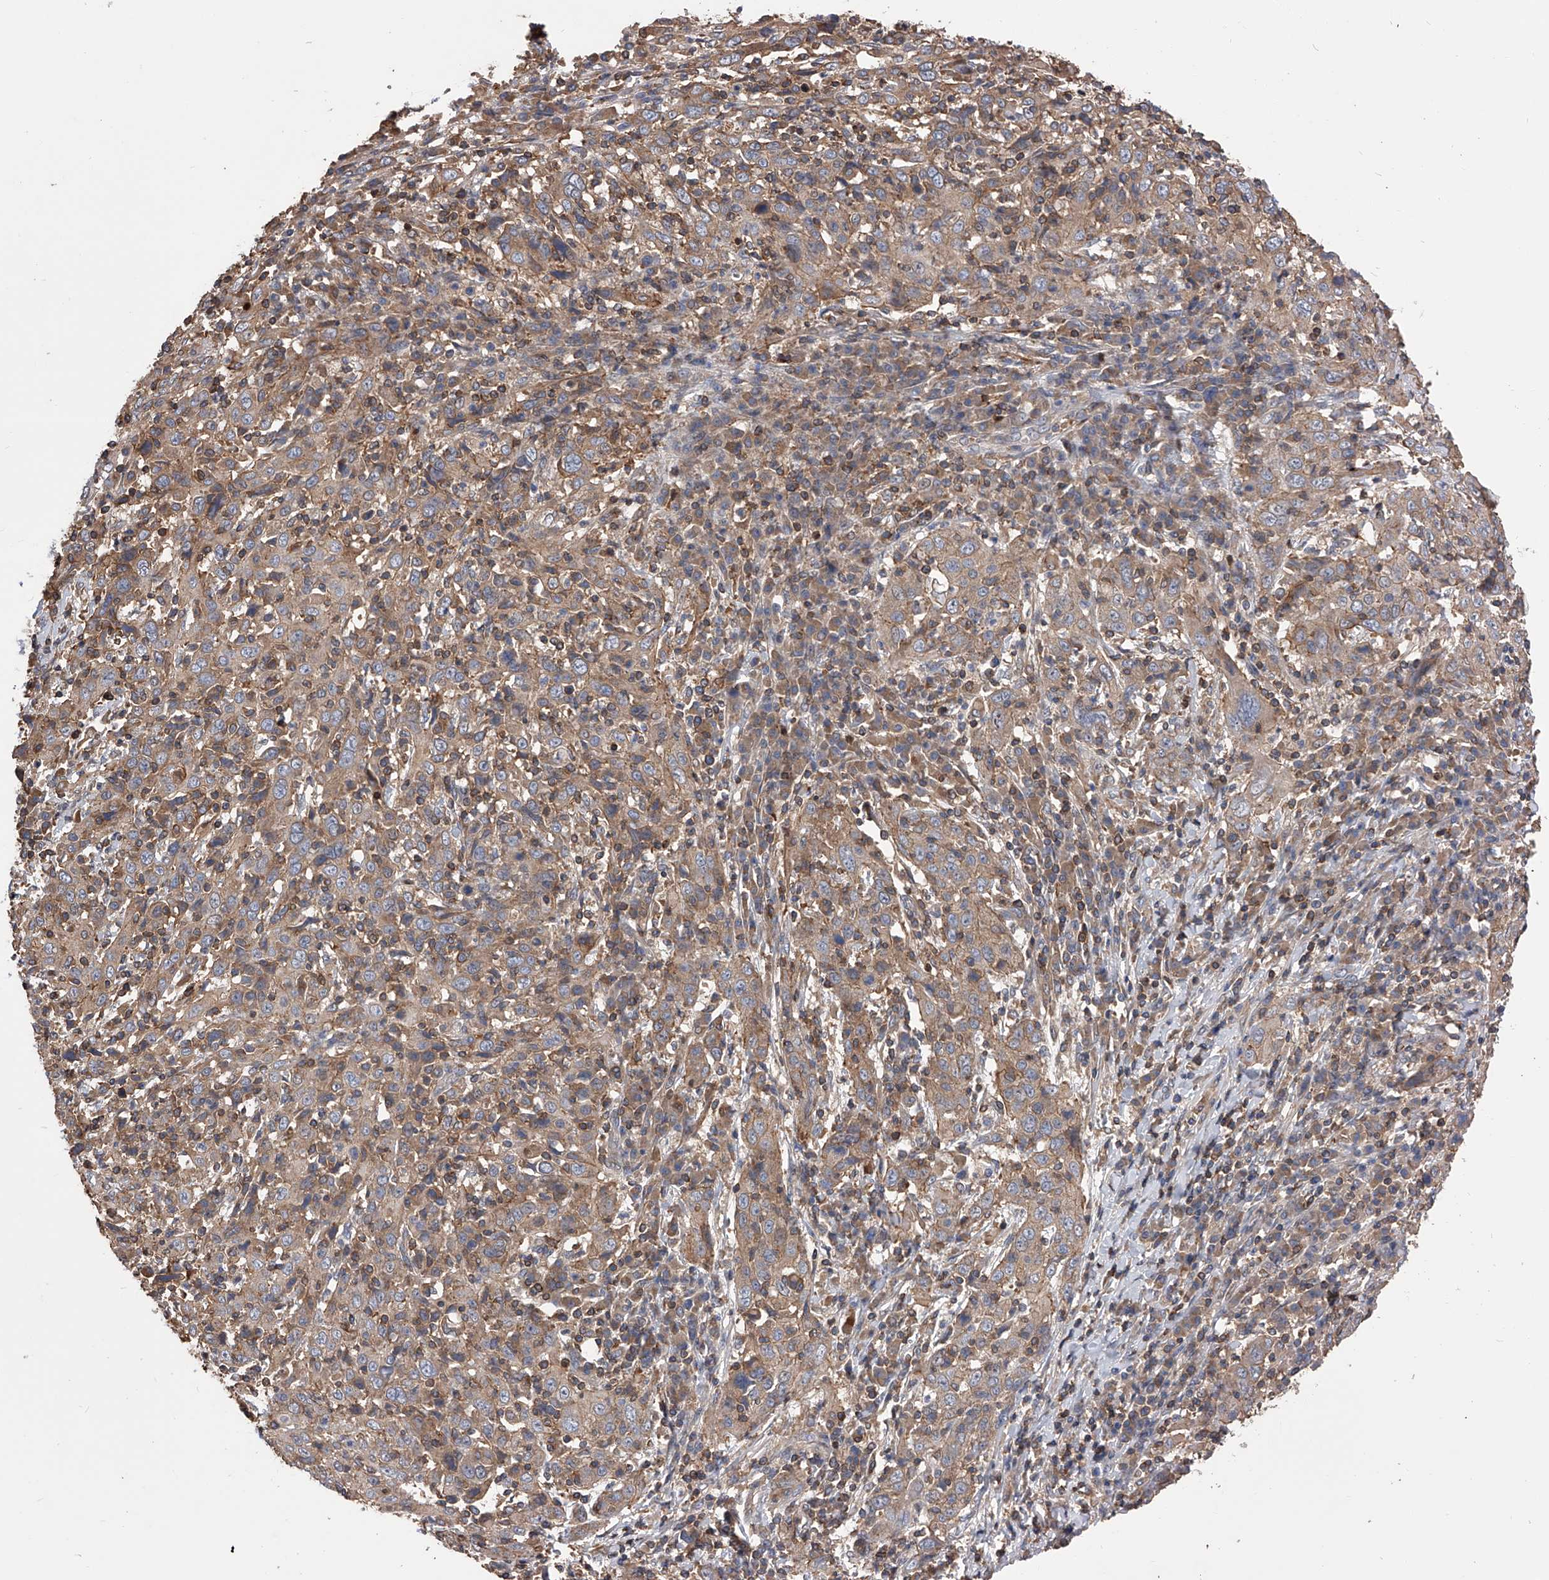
{"staining": {"intensity": "moderate", "quantity": ">75%", "location": "cytoplasmic/membranous"}, "tissue": "cervical cancer", "cell_type": "Tumor cells", "image_type": "cancer", "snomed": [{"axis": "morphology", "description": "Squamous cell carcinoma, NOS"}, {"axis": "topography", "description": "Cervix"}], "caption": "This image exhibits IHC staining of cervical cancer (squamous cell carcinoma), with medium moderate cytoplasmic/membranous positivity in about >75% of tumor cells.", "gene": "CUL7", "patient": {"sex": "female", "age": 46}}